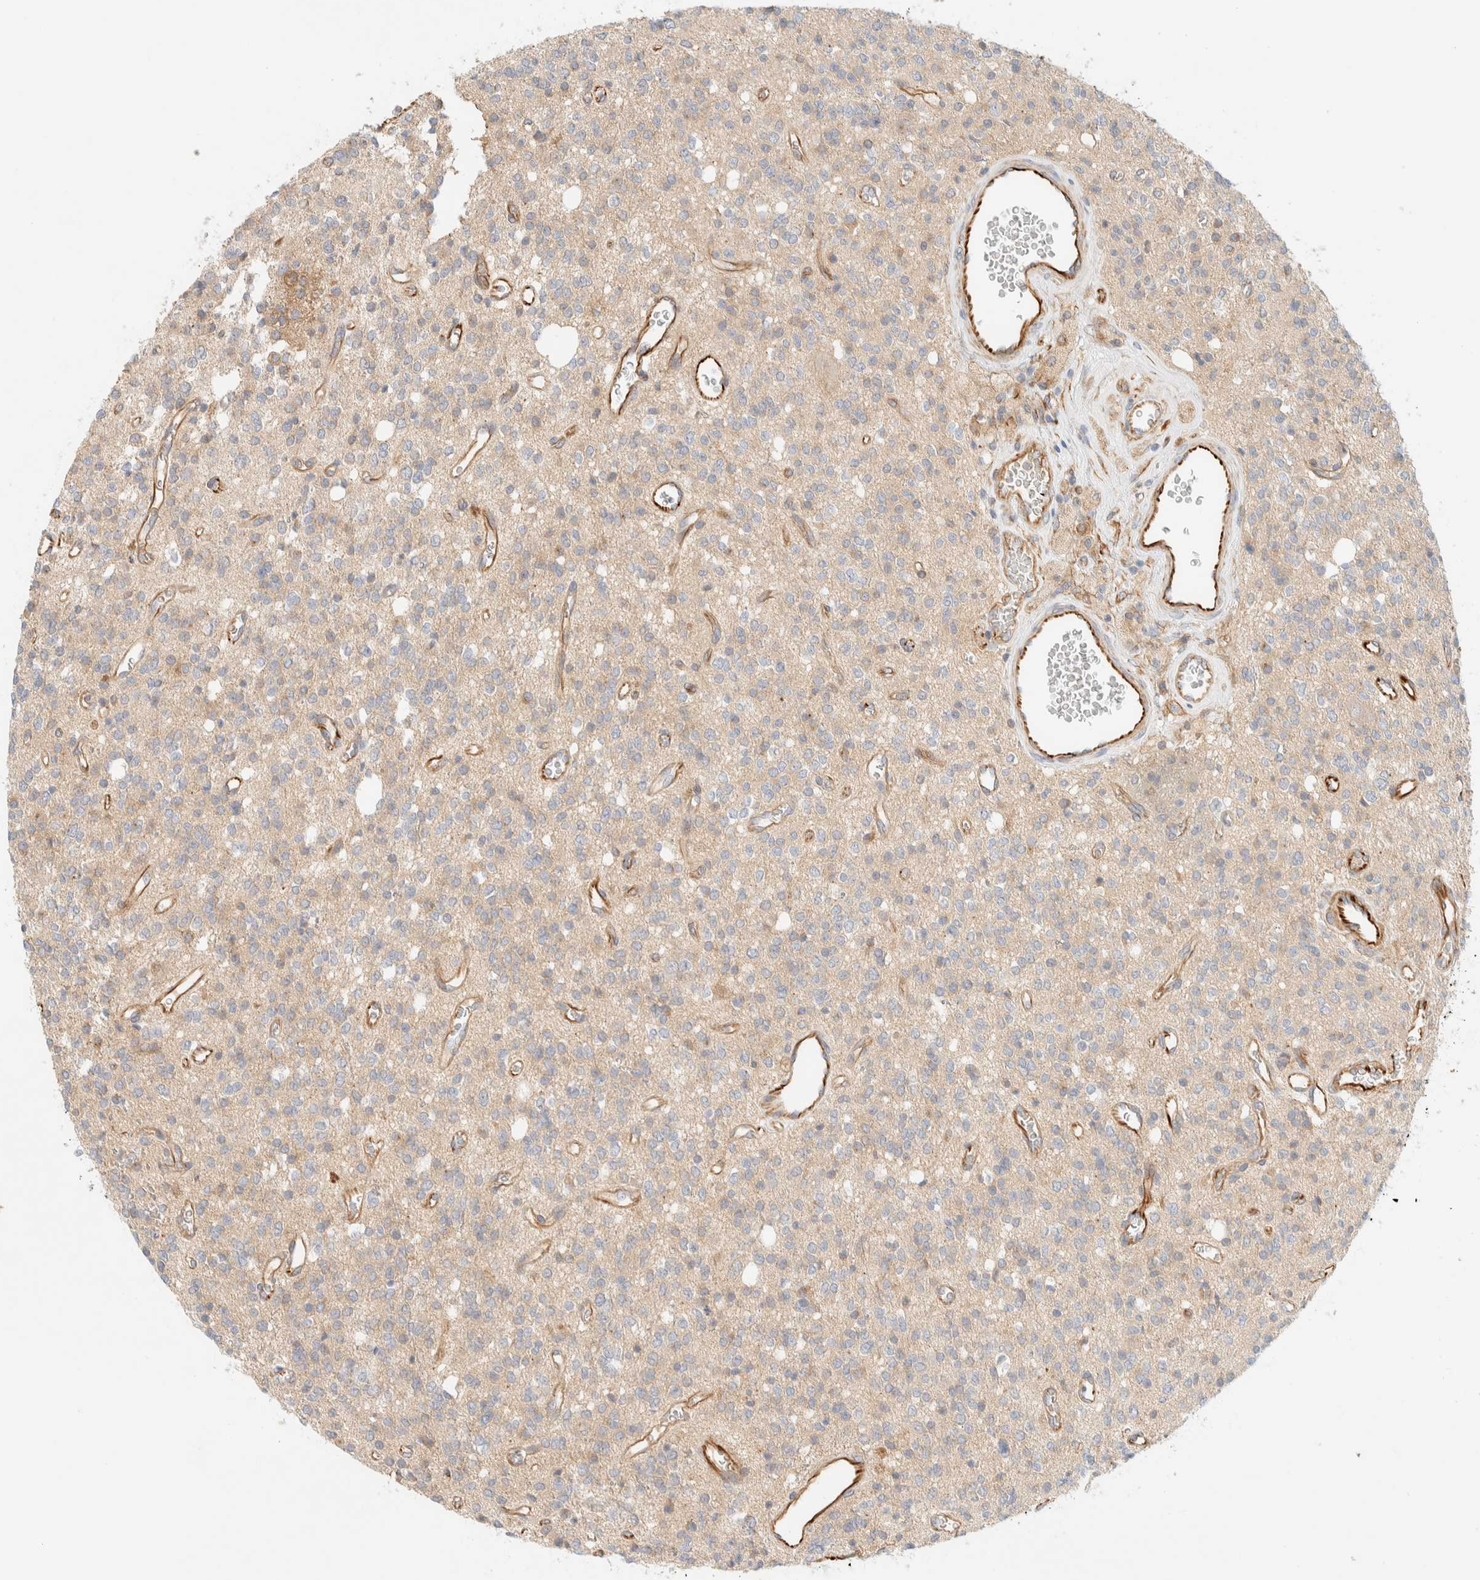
{"staining": {"intensity": "weak", "quantity": ">75%", "location": "cytoplasmic/membranous"}, "tissue": "glioma", "cell_type": "Tumor cells", "image_type": "cancer", "snomed": [{"axis": "morphology", "description": "Glioma, malignant, High grade"}, {"axis": "topography", "description": "Brain"}], "caption": "The photomicrograph reveals immunohistochemical staining of glioma. There is weak cytoplasmic/membranous expression is present in approximately >75% of tumor cells.", "gene": "FAT1", "patient": {"sex": "male", "age": 34}}